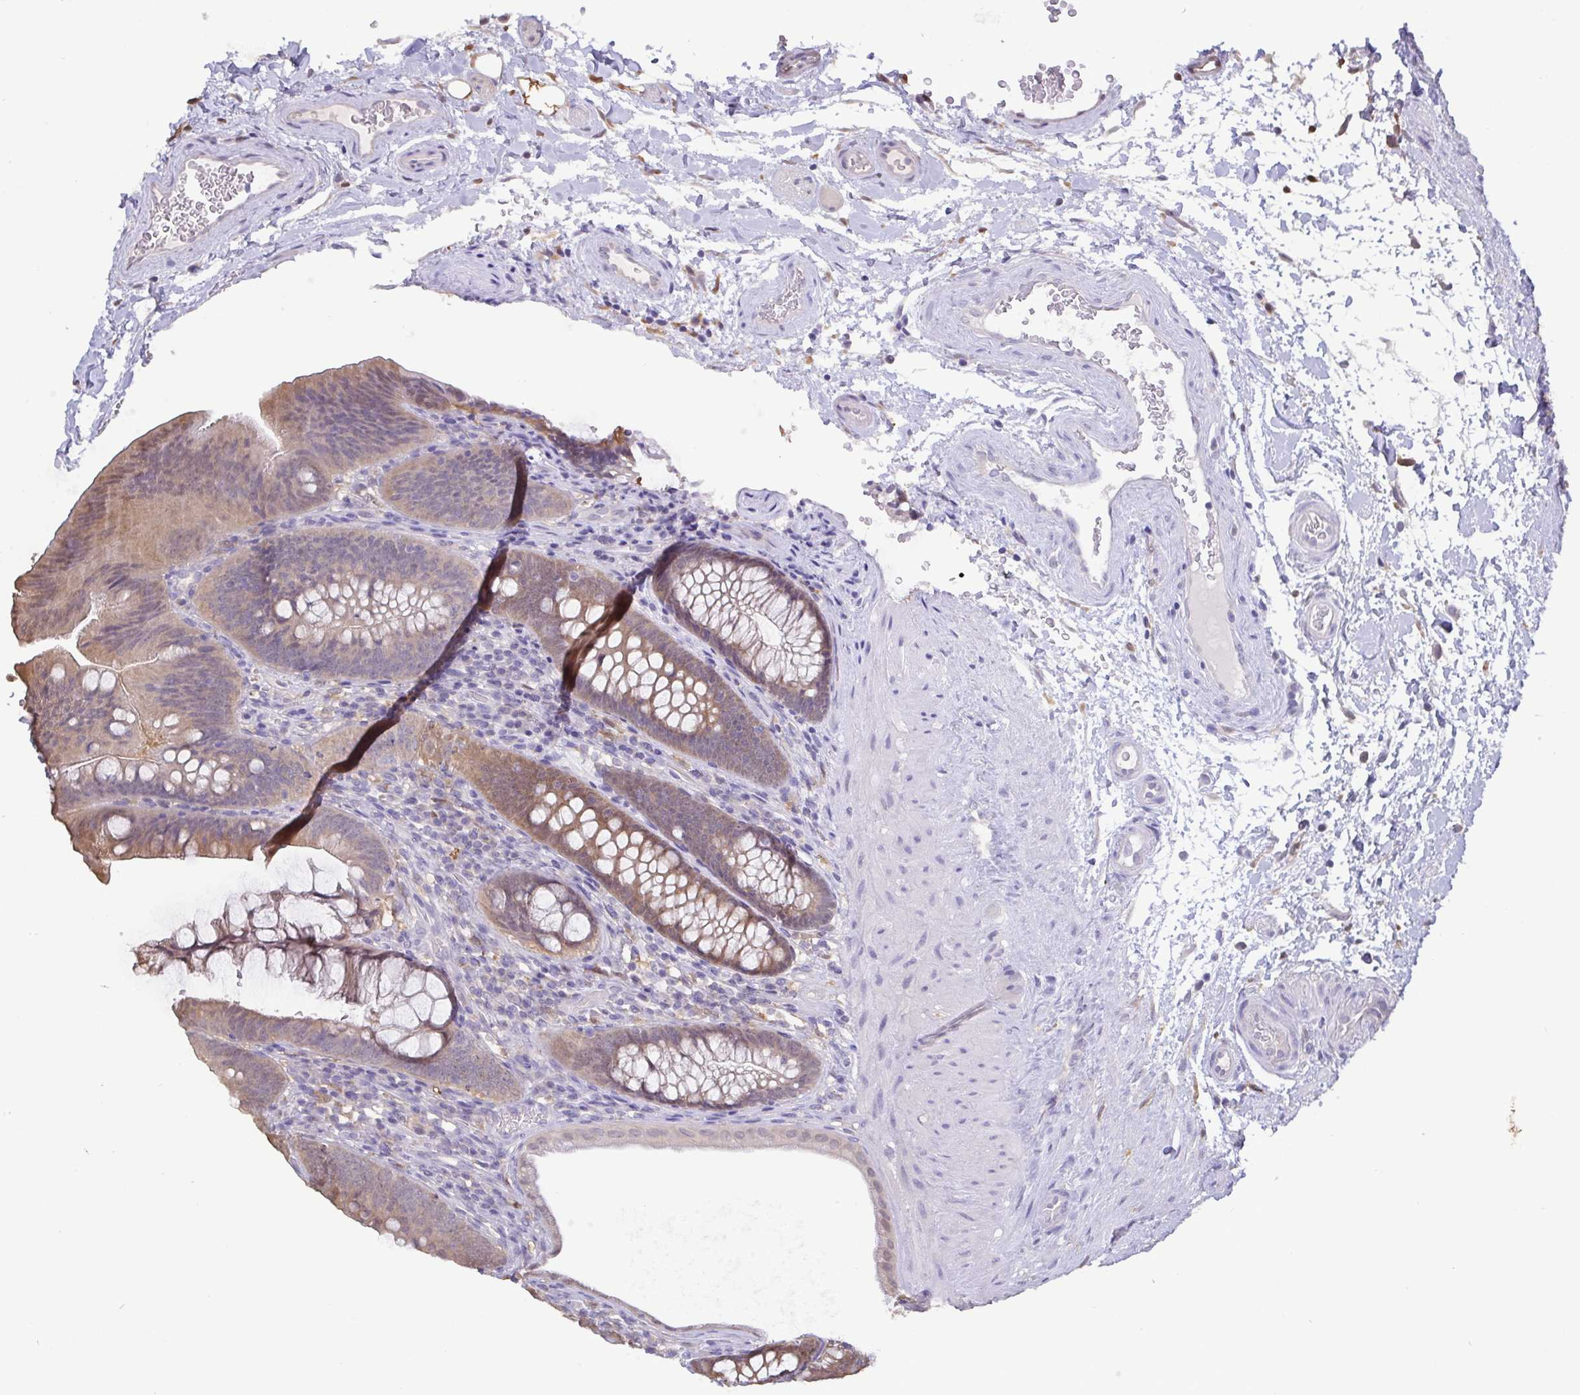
{"staining": {"intensity": "negative", "quantity": "none", "location": "none"}, "tissue": "colon", "cell_type": "Endothelial cells", "image_type": "normal", "snomed": [{"axis": "morphology", "description": "Normal tissue, NOS"}, {"axis": "morphology", "description": "Adenoma, NOS"}, {"axis": "topography", "description": "Soft tissue"}, {"axis": "topography", "description": "Colon"}], "caption": "IHC photomicrograph of unremarkable colon: human colon stained with DAB (3,3'-diaminobenzidine) shows no significant protein positivity in endothelial cells.", "gene": "IDH1", "patient": {"sex": "male", "age": 47}}